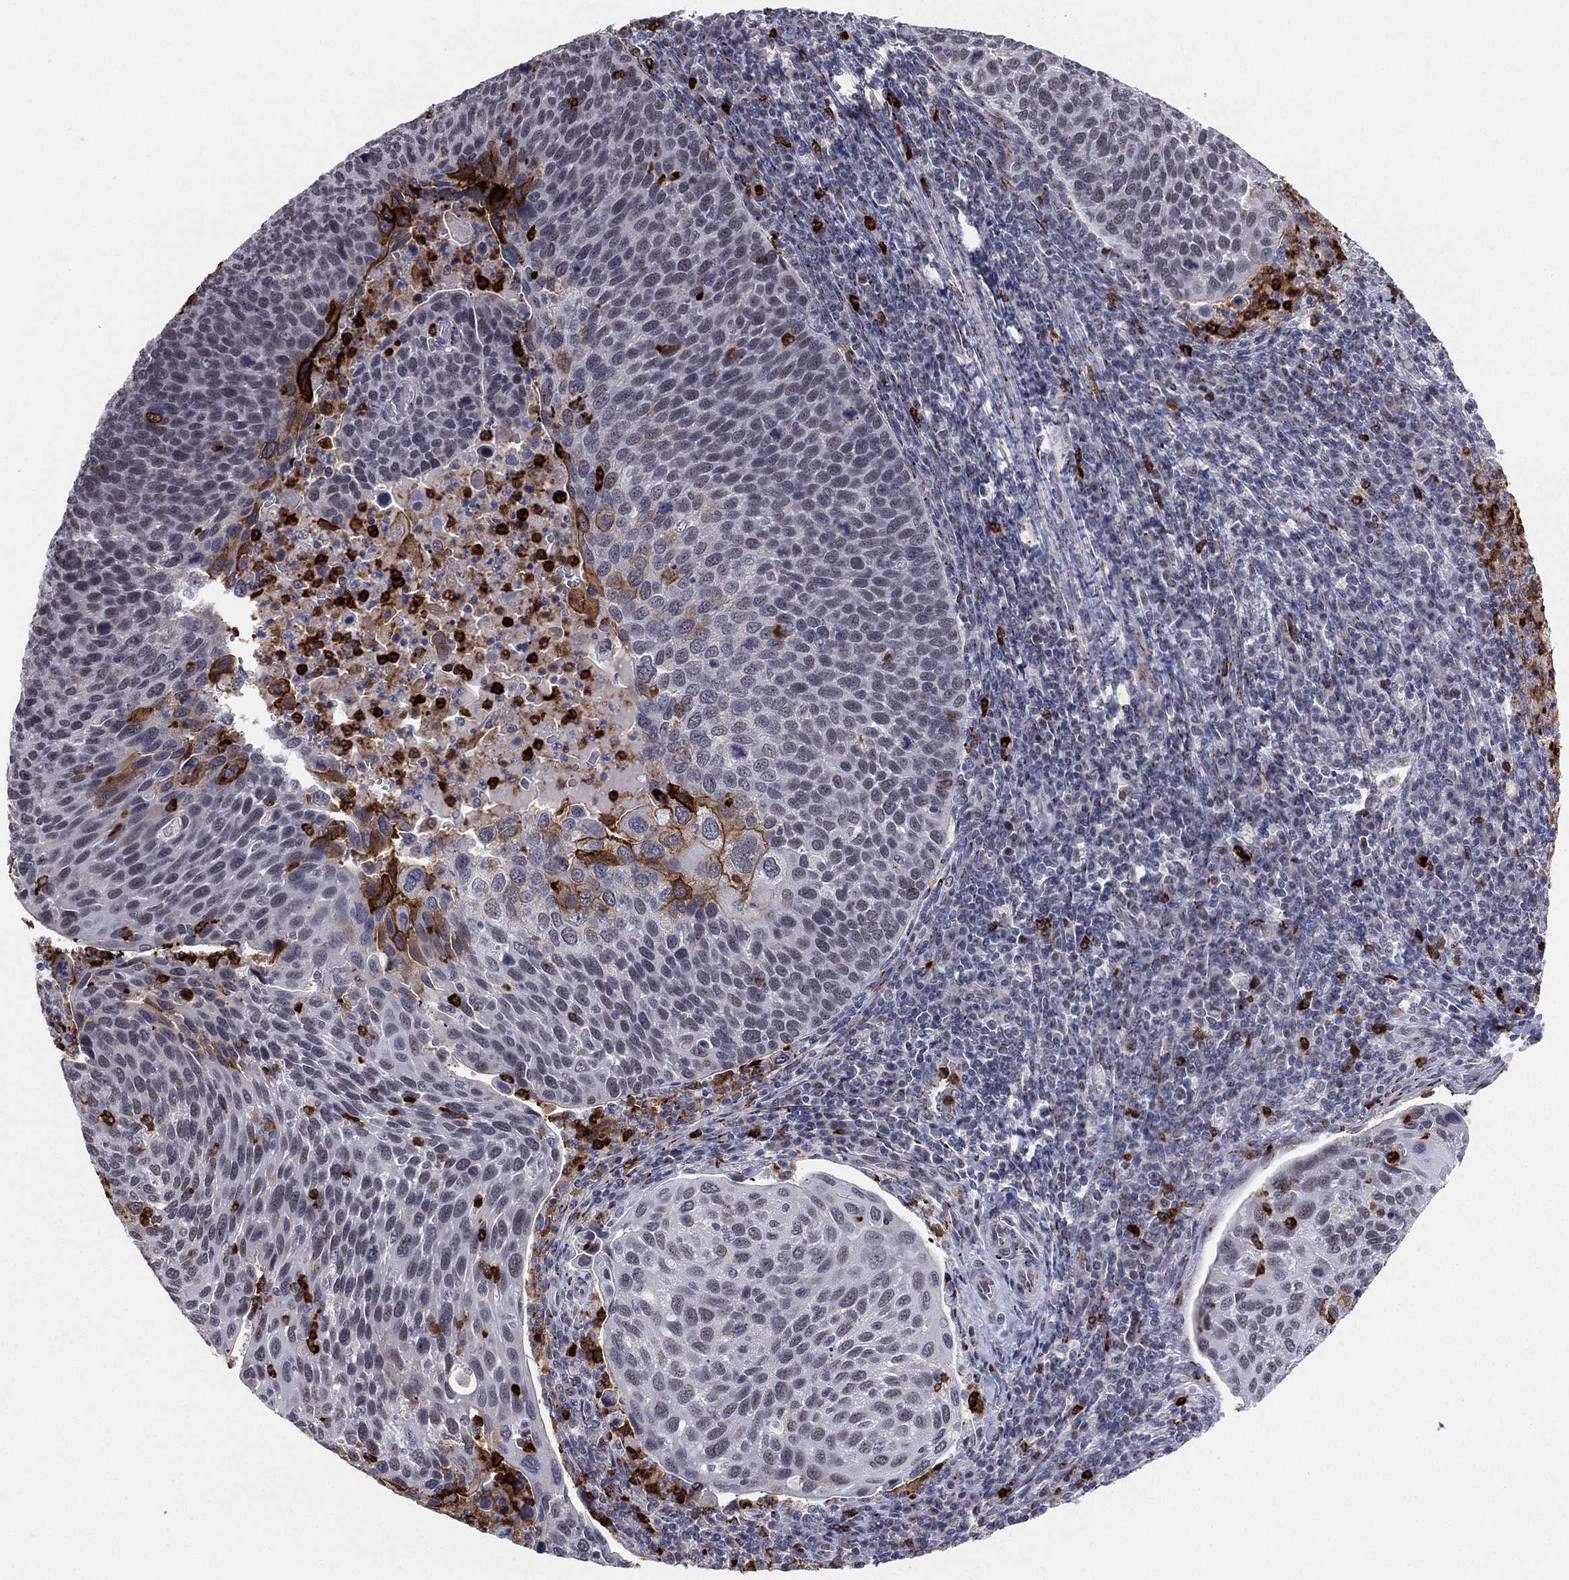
{"staining": {"intensity": "strong", "quantity": "<25%", "location": "cytoplasmic/membranous"}, "tissue": "cervical cancer", "cell_type": "Tumor cells", "image_type": "cancer", "snomed": [{"axis": "morphology", "description": "Squamous cell carcinoma, NOS"}, {"axis": "topography", "description": "Cervix"}], "caption": "IHC staining of cervical cancer, which demonstrates medium levels of strong cytoplasmic/membranous staining in about <25% of tumor cells indicating strong cytoplasmic/membranous protein staining. The staining was performed using DAB (brown) for protein detection and nuclei were counterstained in hematoxylin (blue).", "gene": "CD177", "patient": {"sex": "female", "age": 54}}